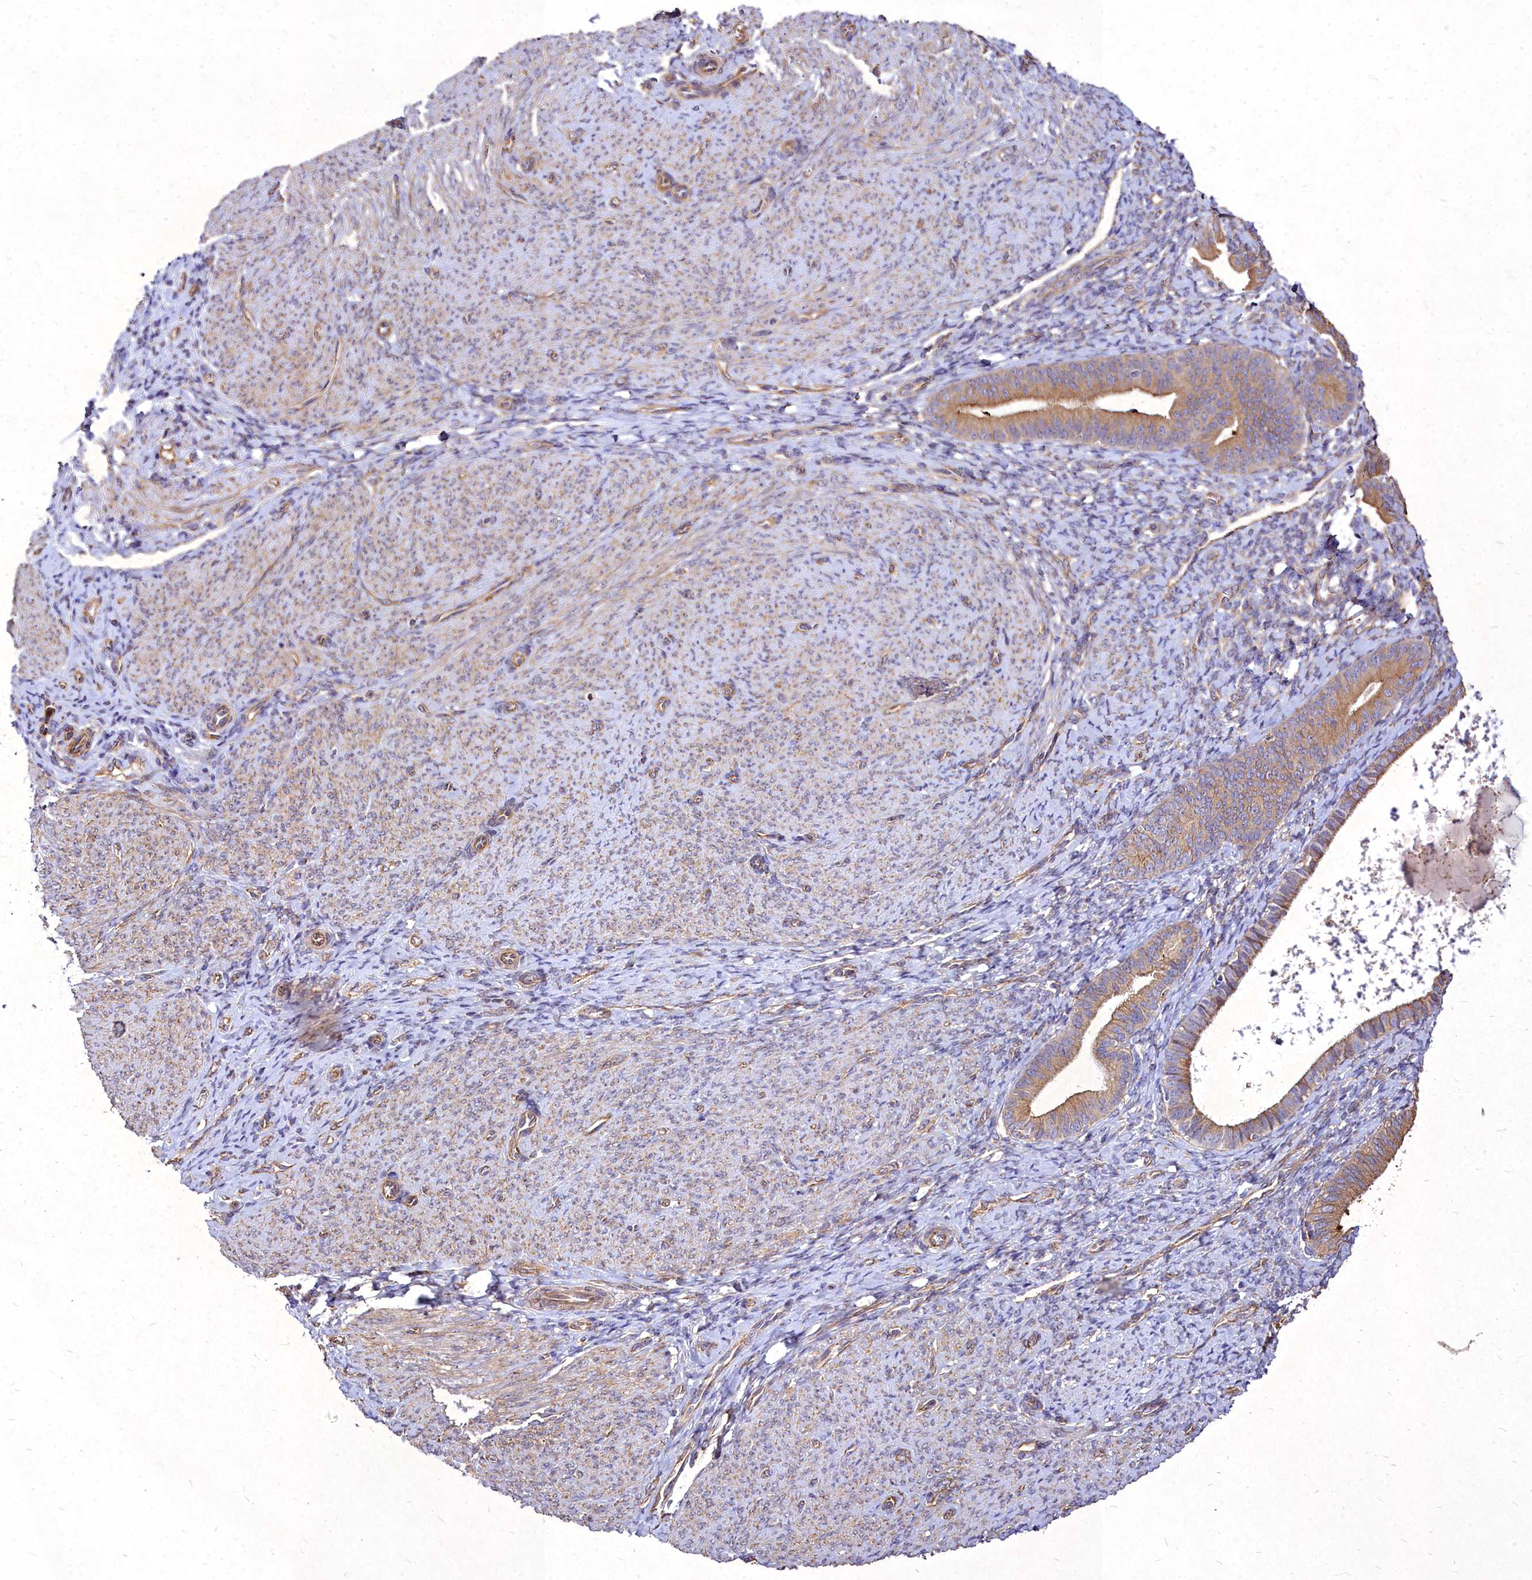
{"staining": {"intensity": "moderate", "quantity": "25%-75%", "location": "cytoplasmic/membranous"}, "tissue": "endometrium", "cell_type": "Cells in endometrial stroma", "image_type": "normal", "snomed": [{"axis": "morphology", "description": "Normal tissue, NOS"}, {"axis": "topography", "description": "Endometrium"}], "caption": "High-power microscopy captured an IHC histopathology image of normal endometrium, revealing moderate cytoplasmic/membranous expression in about 25%-75% of cells in endometrial stroma.", "gene": "SKA1", "patient": {"sex": "female", "age": 65}}